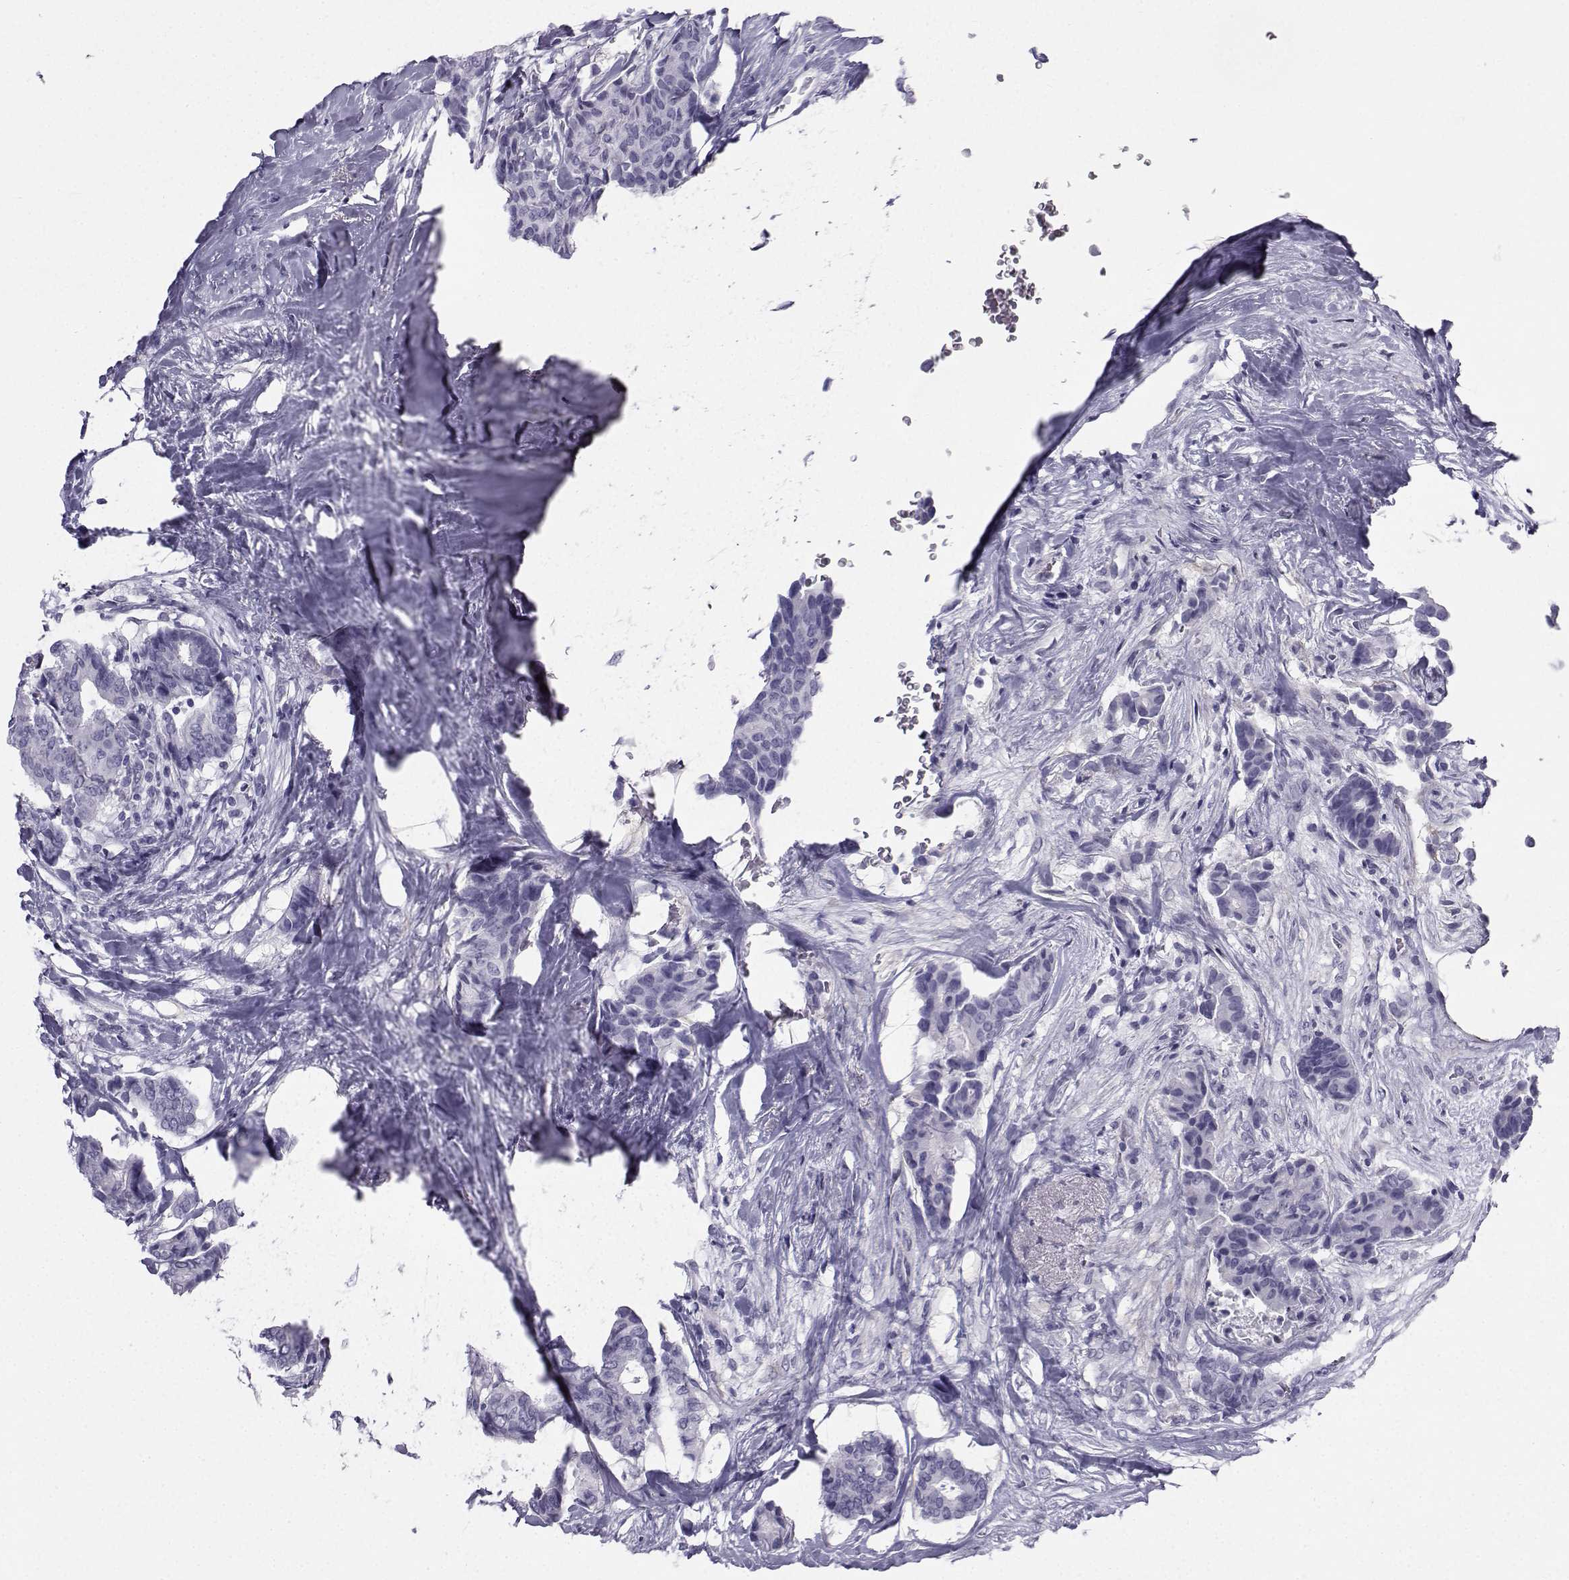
{"staining": {"intensity": "negative", "quantity": "none", "location": "none"}, "tissue": "breast cancer", "cell_type": "Tumor cells", "image_type": "cancer", "snomed": [{"axis": "morphology", "description": "Duct carcinoma"}, {"axis": "topography", "description": "Breast"}], "caption": "A micrograph of human breast cancer (intraductal carcinoma) is negative for staining in tumor cells.", "gene": "SPANXD", "patient": {"sex": "female", "age": 75}}